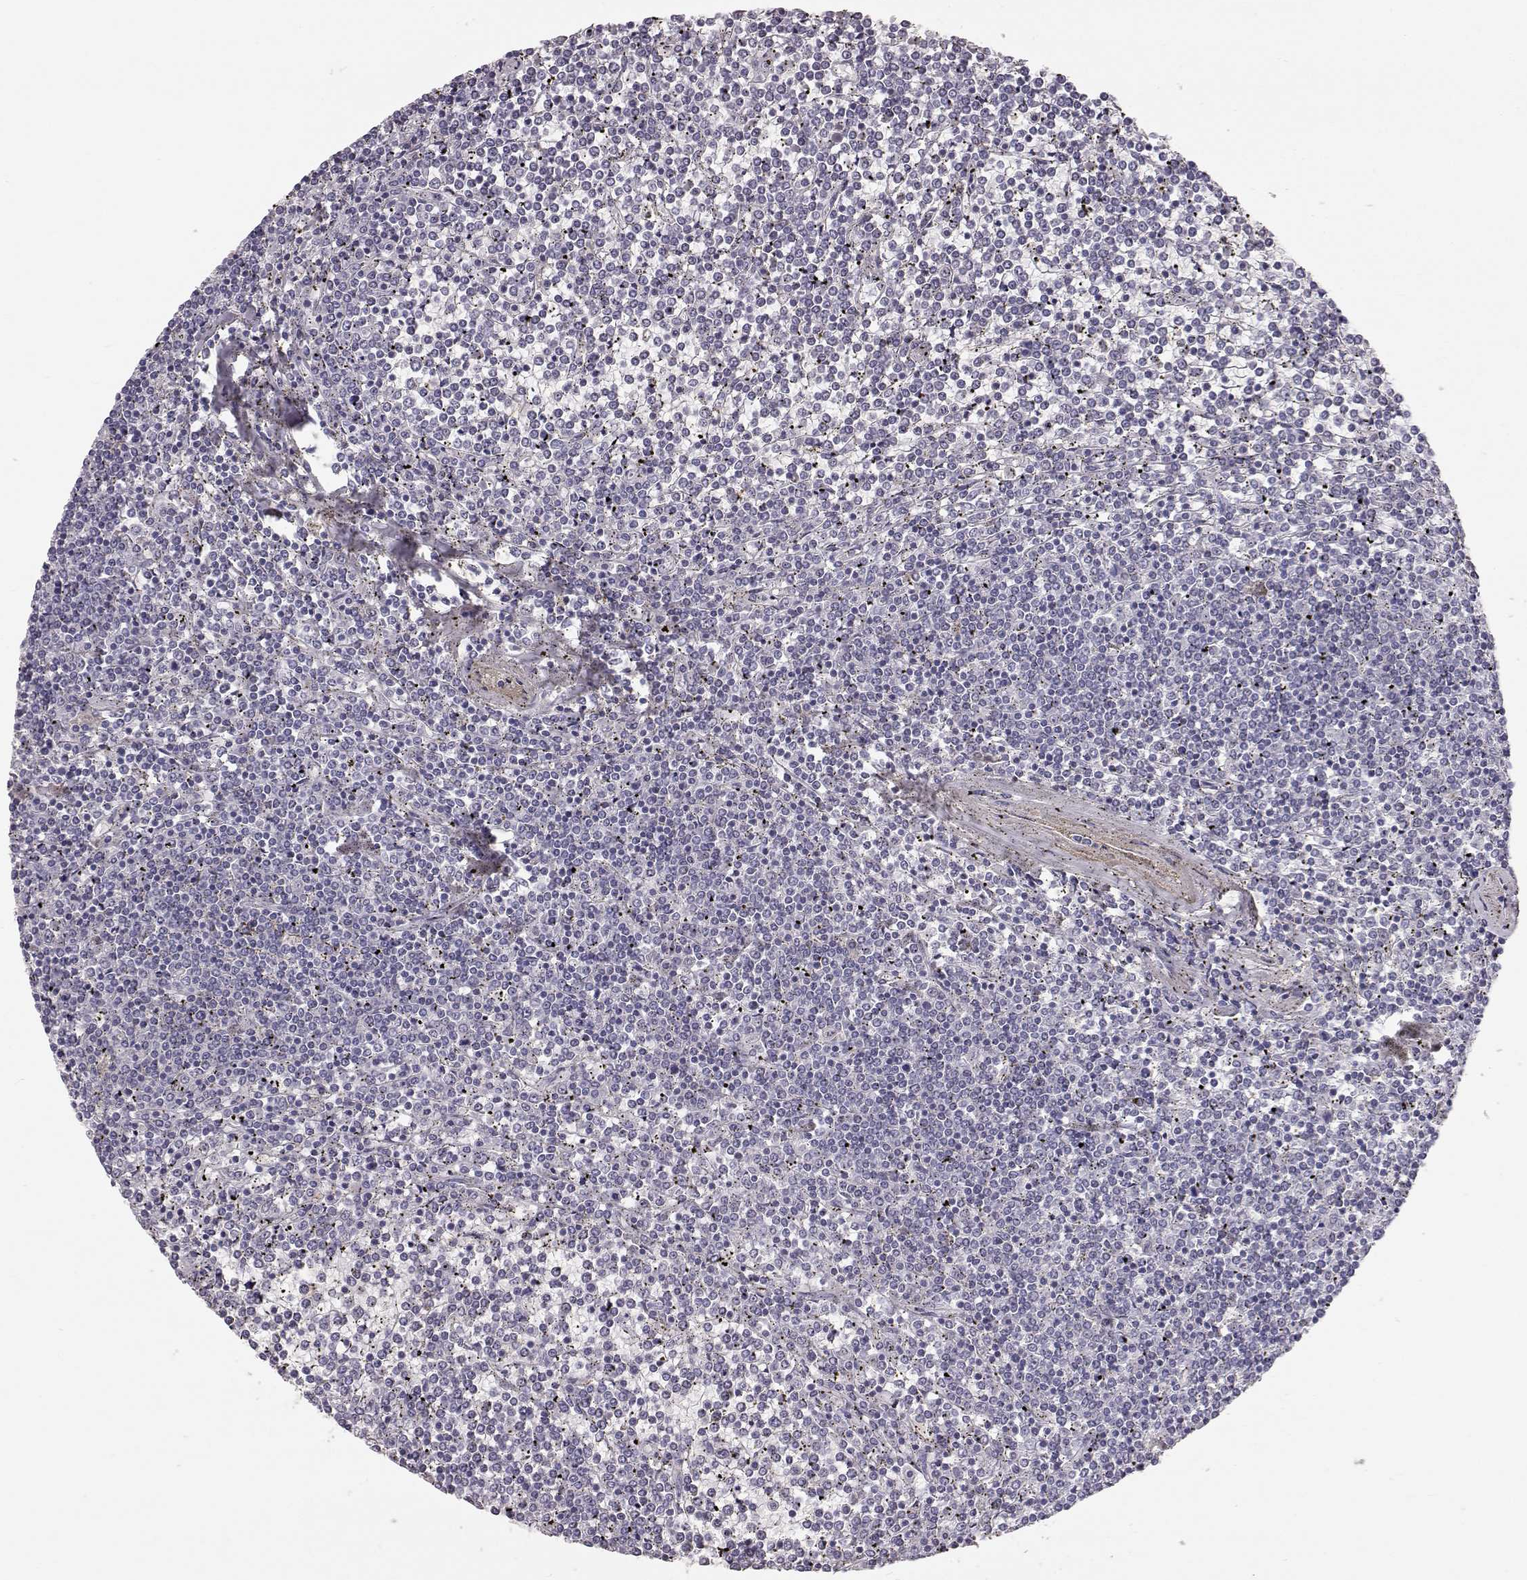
{"staining": {"intensity": "negative", "quantity": "none", "location": "none"}, "tissue": "lymphoma", "cell_type": "Tumor cells", "image_type": "cancer", "snomed": [{"axis": "morphology", "description": "Malignant lymphoma, non-Hodgkin's type, Low grade"}, {"axis": "topography", "description": "Spleen"}], "caption": "A high-resolution image shows immunohistochemistry (IHC) staining of malignant lymphoma, non-Hodgkin's type (low-grade), which displays no significant expression in tumor cells.", "gene": "KRTAP16-1", "patient": {"sex": "female", "age": 19}}